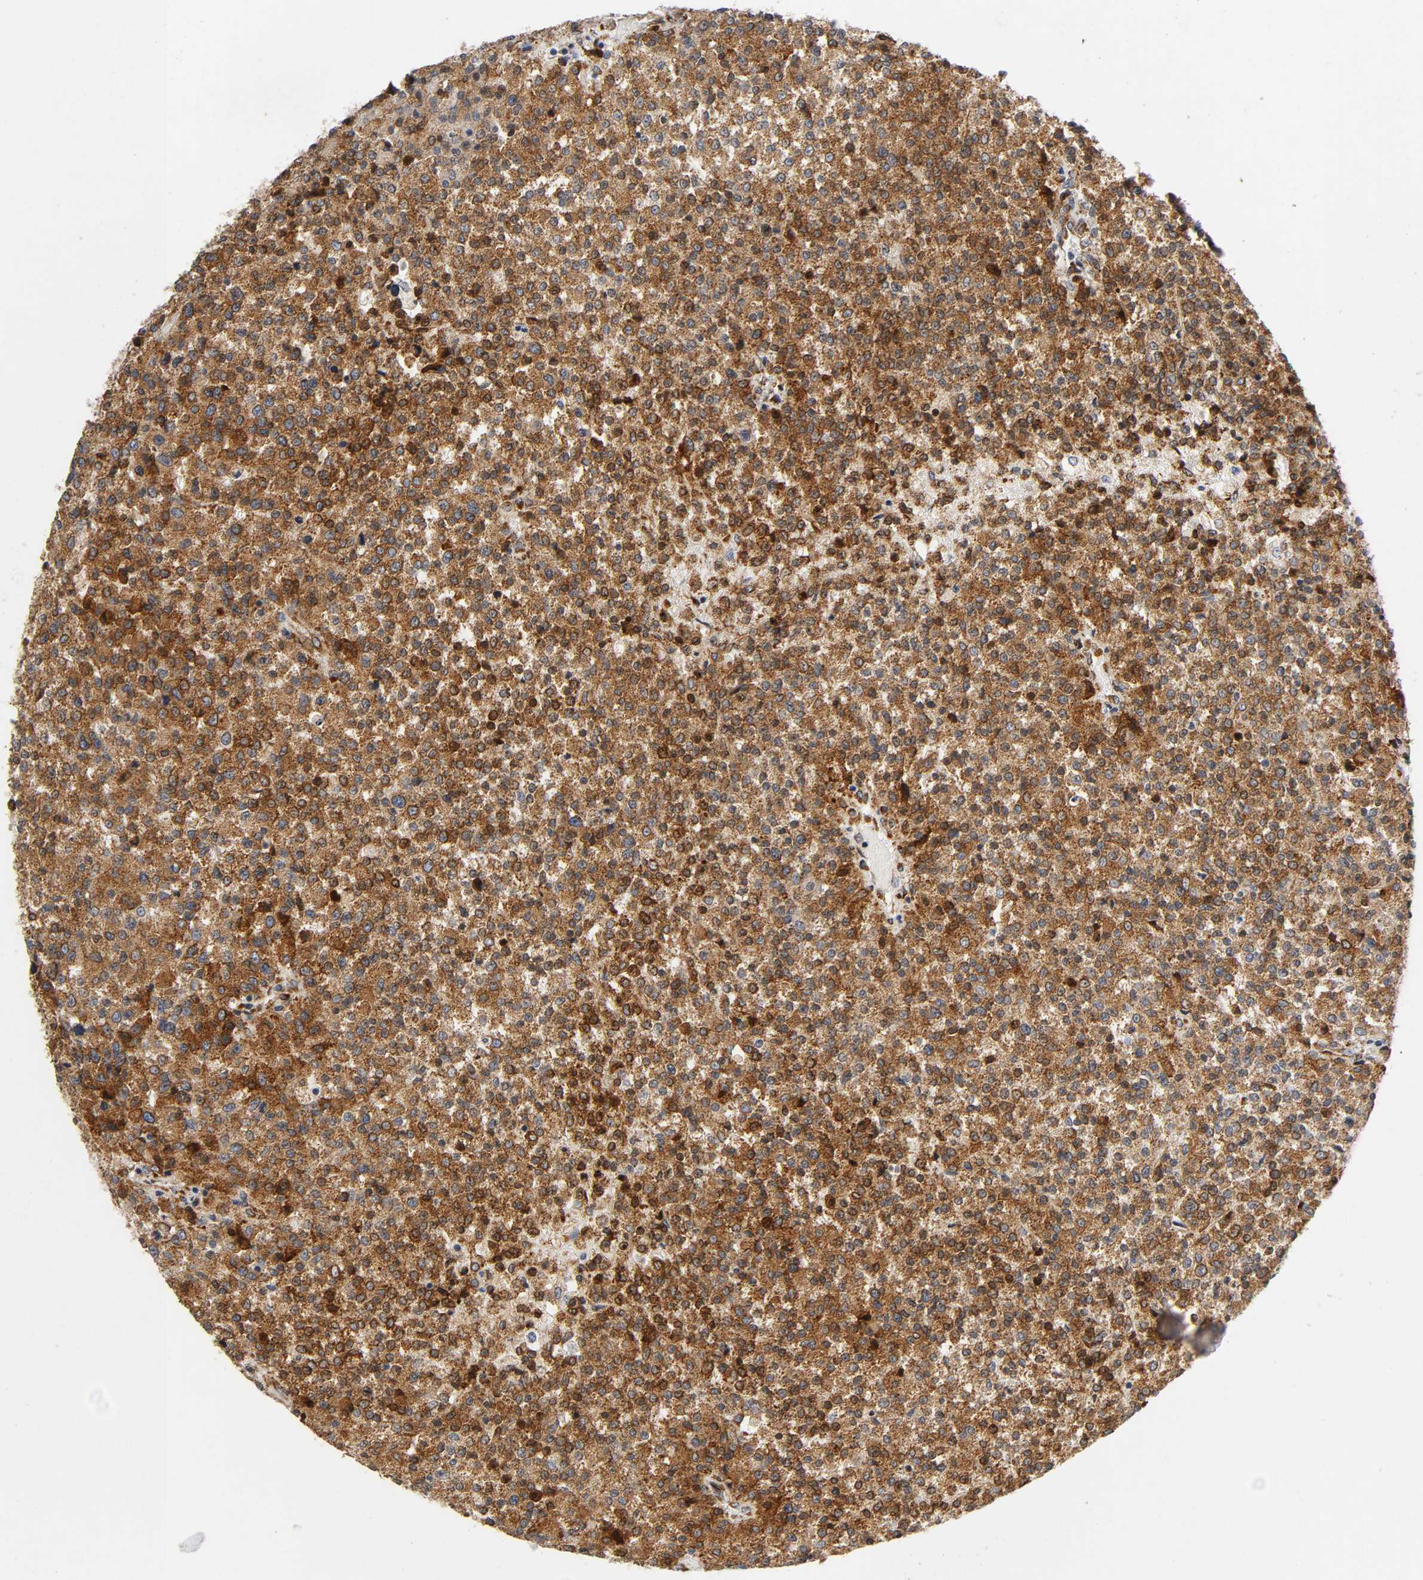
{"staining": {"intensity": "strong", "quantity": ">75%", "location": "cytoplasmic/membranous"}, "tissue": "testis cancer", "cell_type": "Tumor cells", "image_type": "cancer", "snomed": [{"axis": "morphology", "description": "Seminoma, NOS"}, {"axis": "topography", "description": "Testis"}], "caption": "IHC of human testis cancer (seminoma) shows high levels of strong cytoplasmic/membranous staining in about >75% of tumor cells.", "gene": "SOS2", "patient": {"sex": "male", "age": 59}}